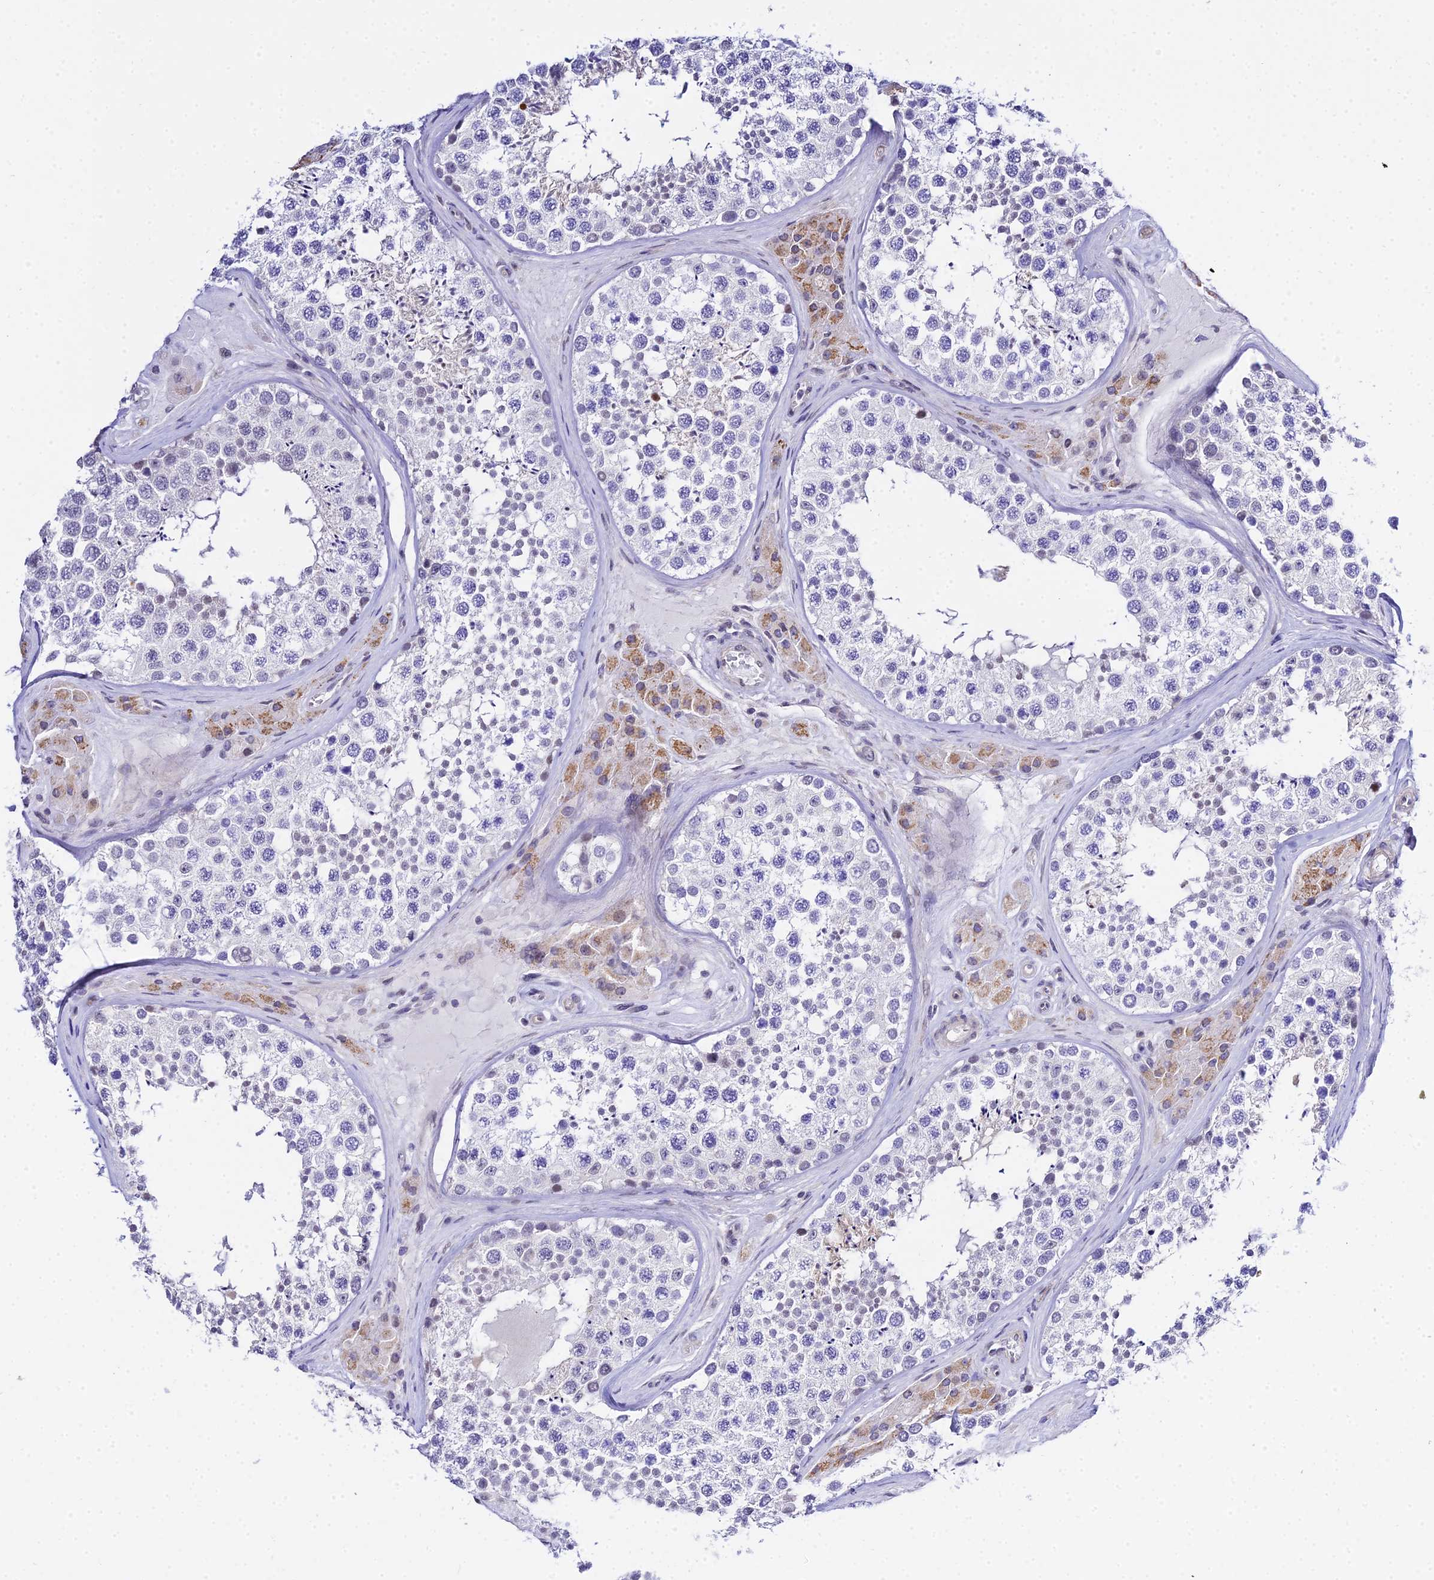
{"staining": {"intensity": "negative", "quantity": "none", "location": "none"}, "tissue": "testis", "cell_type": "Cells in seminiferous ducts", "image_type": "normal", "snomed": [{"axis": "morphology", "description": "Normal tissue, NOS"}, {"axis": "topography", "description": "Testis"}], "caption": "The histopathology image displays no staining of cells in seminiferous ducts in benign testis.", "gene": "ZNF628", "patient": {"sex": "male", "age": 46}}